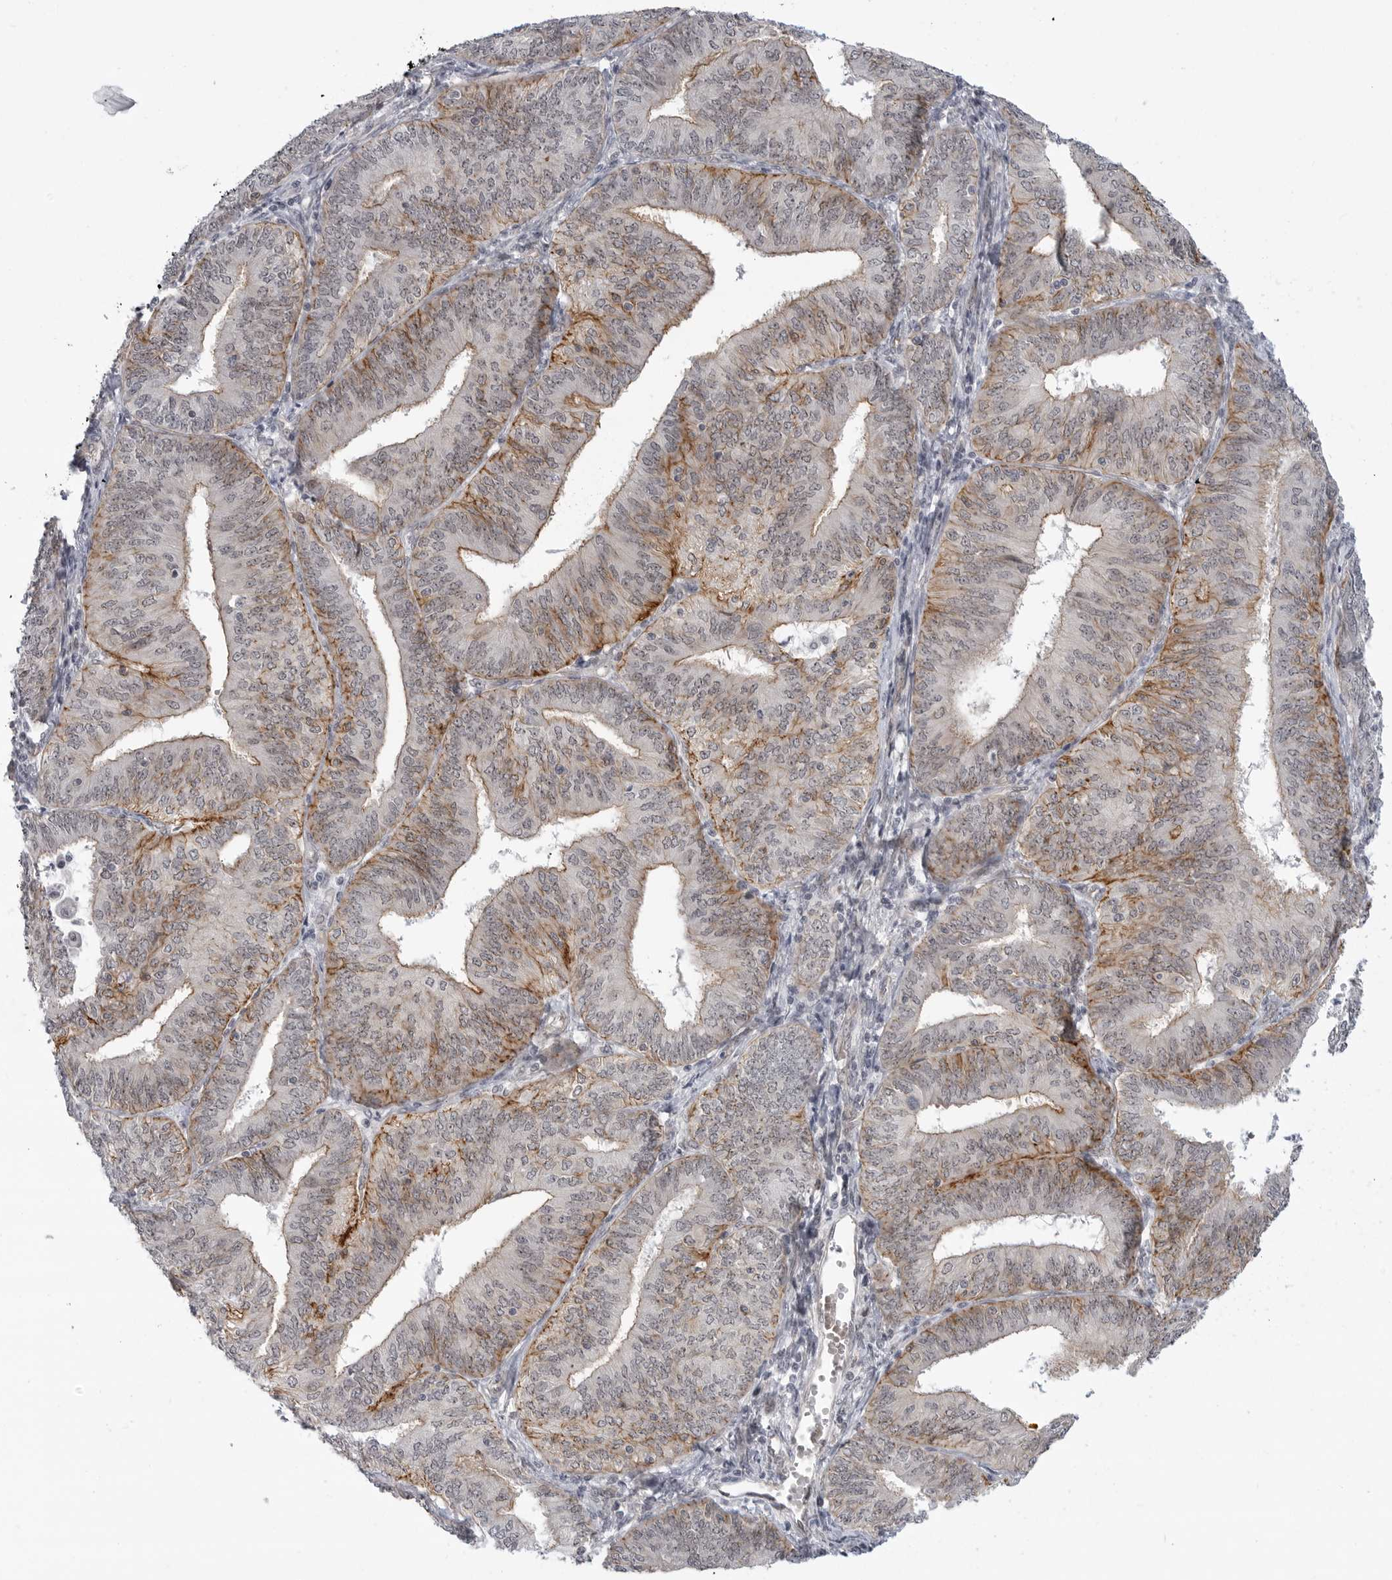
{"staining": {"intensity": "moderate", "quantity": "<25%", "location": "cytoplasmic/membranous"}, "tissue": "endometrial cancer", "cell_type": "Tumor cells", "image_type": "cancer", "snomed": [{"axis": "morphology", "description": "Adenocarcinoma, NOS"}, {"axis": "topography", "description": "Endometrium"}], "caption": "Brown immunohistochemical staining in endometrial cancer exhibits moderate cytoplasmic/membranous staining in about <25% of tumor cells.", "gene": "CEP295NL", "patient": {"sex": "female", "age": 58}}